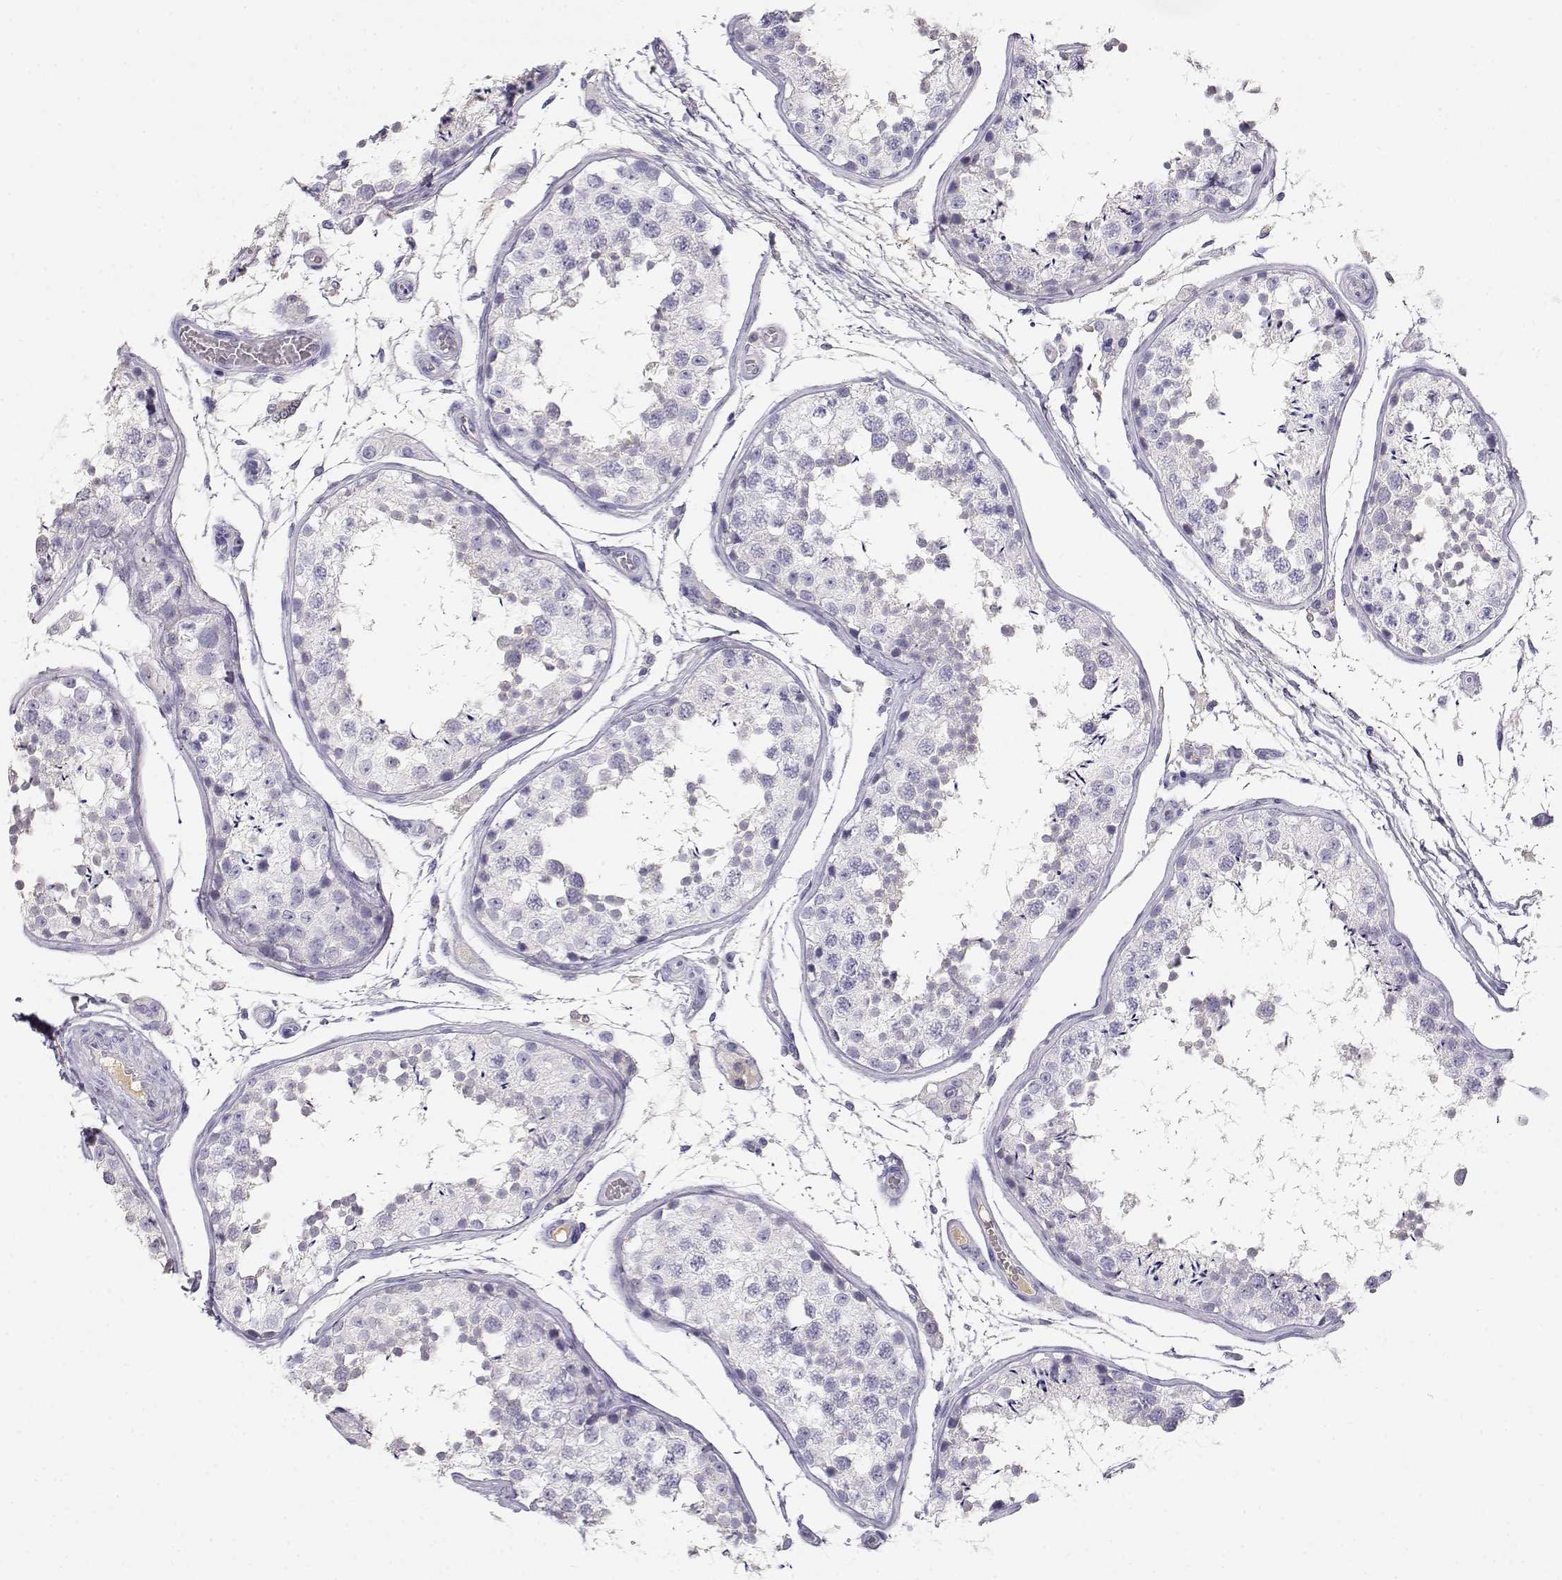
{"staining": {"intensity": "negative", "quantity": "none", "location": "none"}, "tissue": "testis", "cell_type": "Cells in seminiferous ducts", "image_type": "normal", "snomed": [{"axis": "morphology", "description": "Normal tissue, NOS"}, {"axis": "topography", "description": "Testis"}], "caption": "DAB immunohistochemical staining of unremarkable human testis reveals no significant positivity in cells in seminiferous ducts. (DAB immunohistochemistry (IHC) visualized using brightfield microscopy, high magnification).", "gene": "GPR174", "patient": {"sex": "male", "age": 29}}